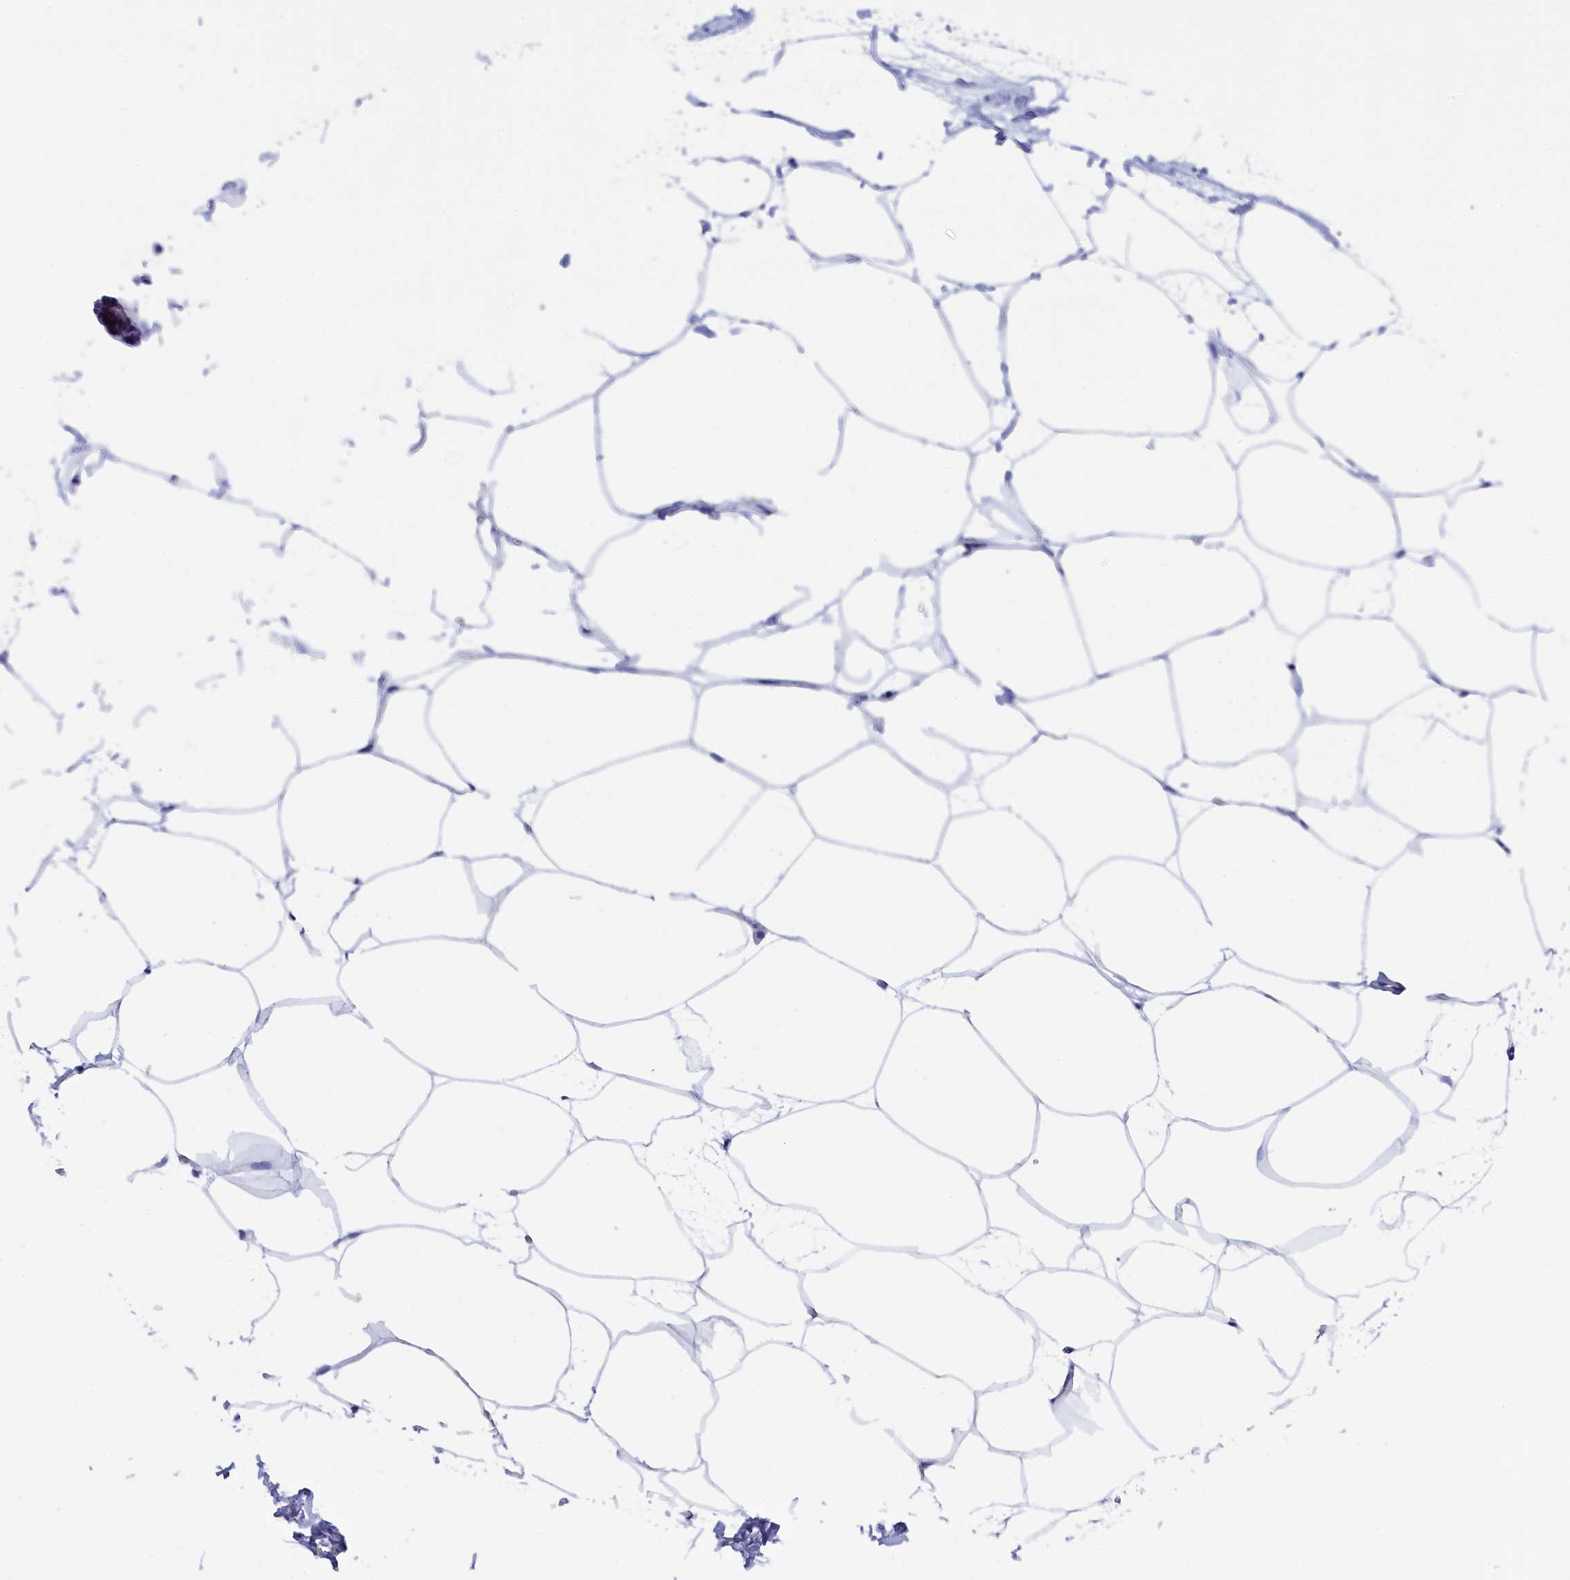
{"staining": {"intensity": "negative", "quantity": "none", "location": "none"}, "tissue": "breast", "cell_type": "Adipocytes", "image_type": "normal", "snomed": [{"axis": "morphology", "description": "Normal tissue, NOS"}, {"axis": "topography", "description": "Breast"}], "caption": "An immunohistochemistry micrograph of unremarkable breast is shown. There is no staining in adipocytes of breast. The staining is performed using DAB (3,3'-diaminobenzidine) brown chromogen with nuclei counter-stained in using hematoxylin.", "gene": "ANKRD2", "patient": {"sex": "female", "age": 62}}